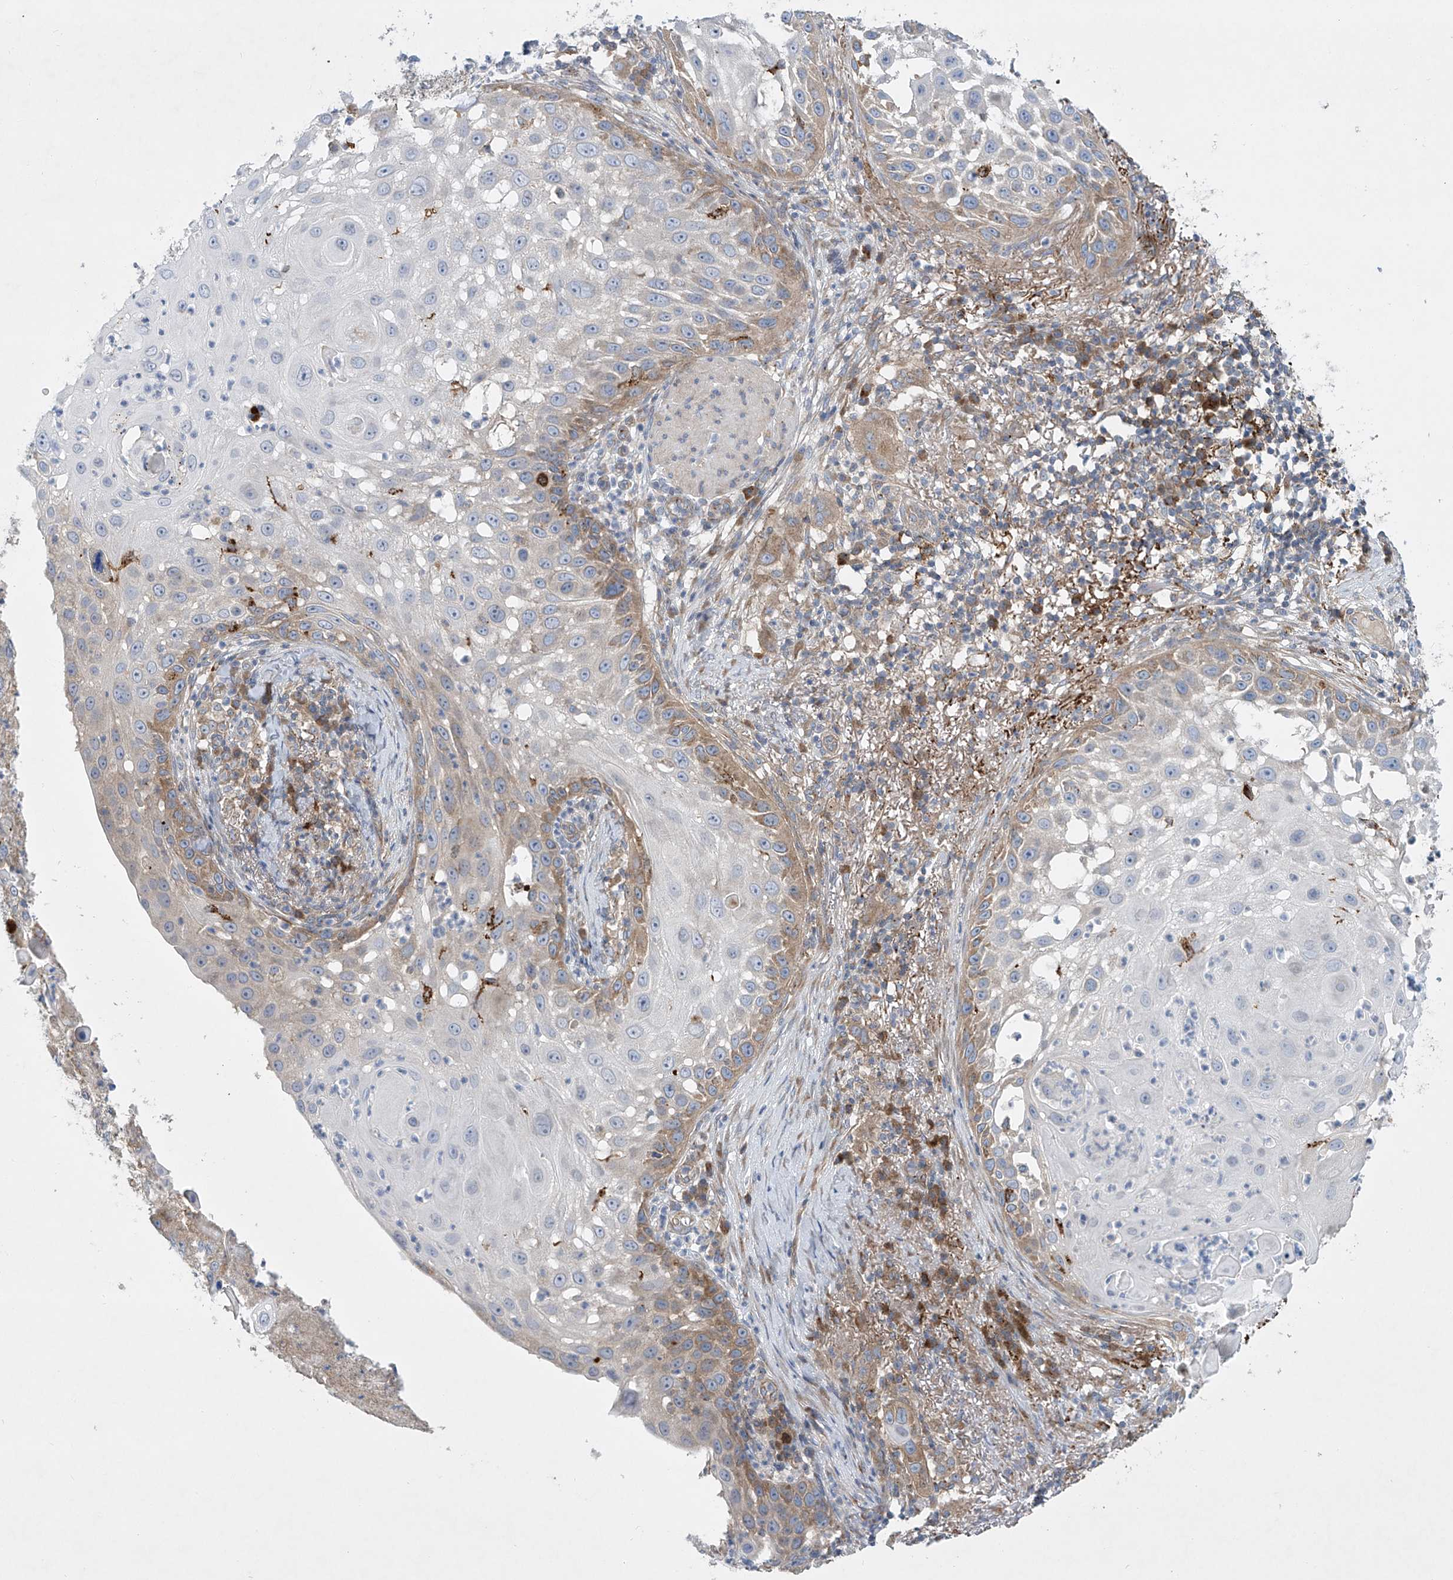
{"staining": {"intensity": "moderate", "quantity": "<25%", "location": "cytoplasmic/membranous"}, "tissue": "skin cancer", "cell_type": "Tumor cells", "image_type": "cancer", "snomed": [{"axis": "morphology", "description": "Squamous cell carcinoma, NOS"}, {"axis": "topography", "description": "Skin"}], "caption": "Immunohistochemical staining of human skin cancer displays low levels of moderate cytoplasmic/membranous protein expression in approximately <25% of tumor cells. (IHC, brightfield microscopy, high magnification).", "gene": "TJAP1", "patient": {"sex": "female", "age": 44}}